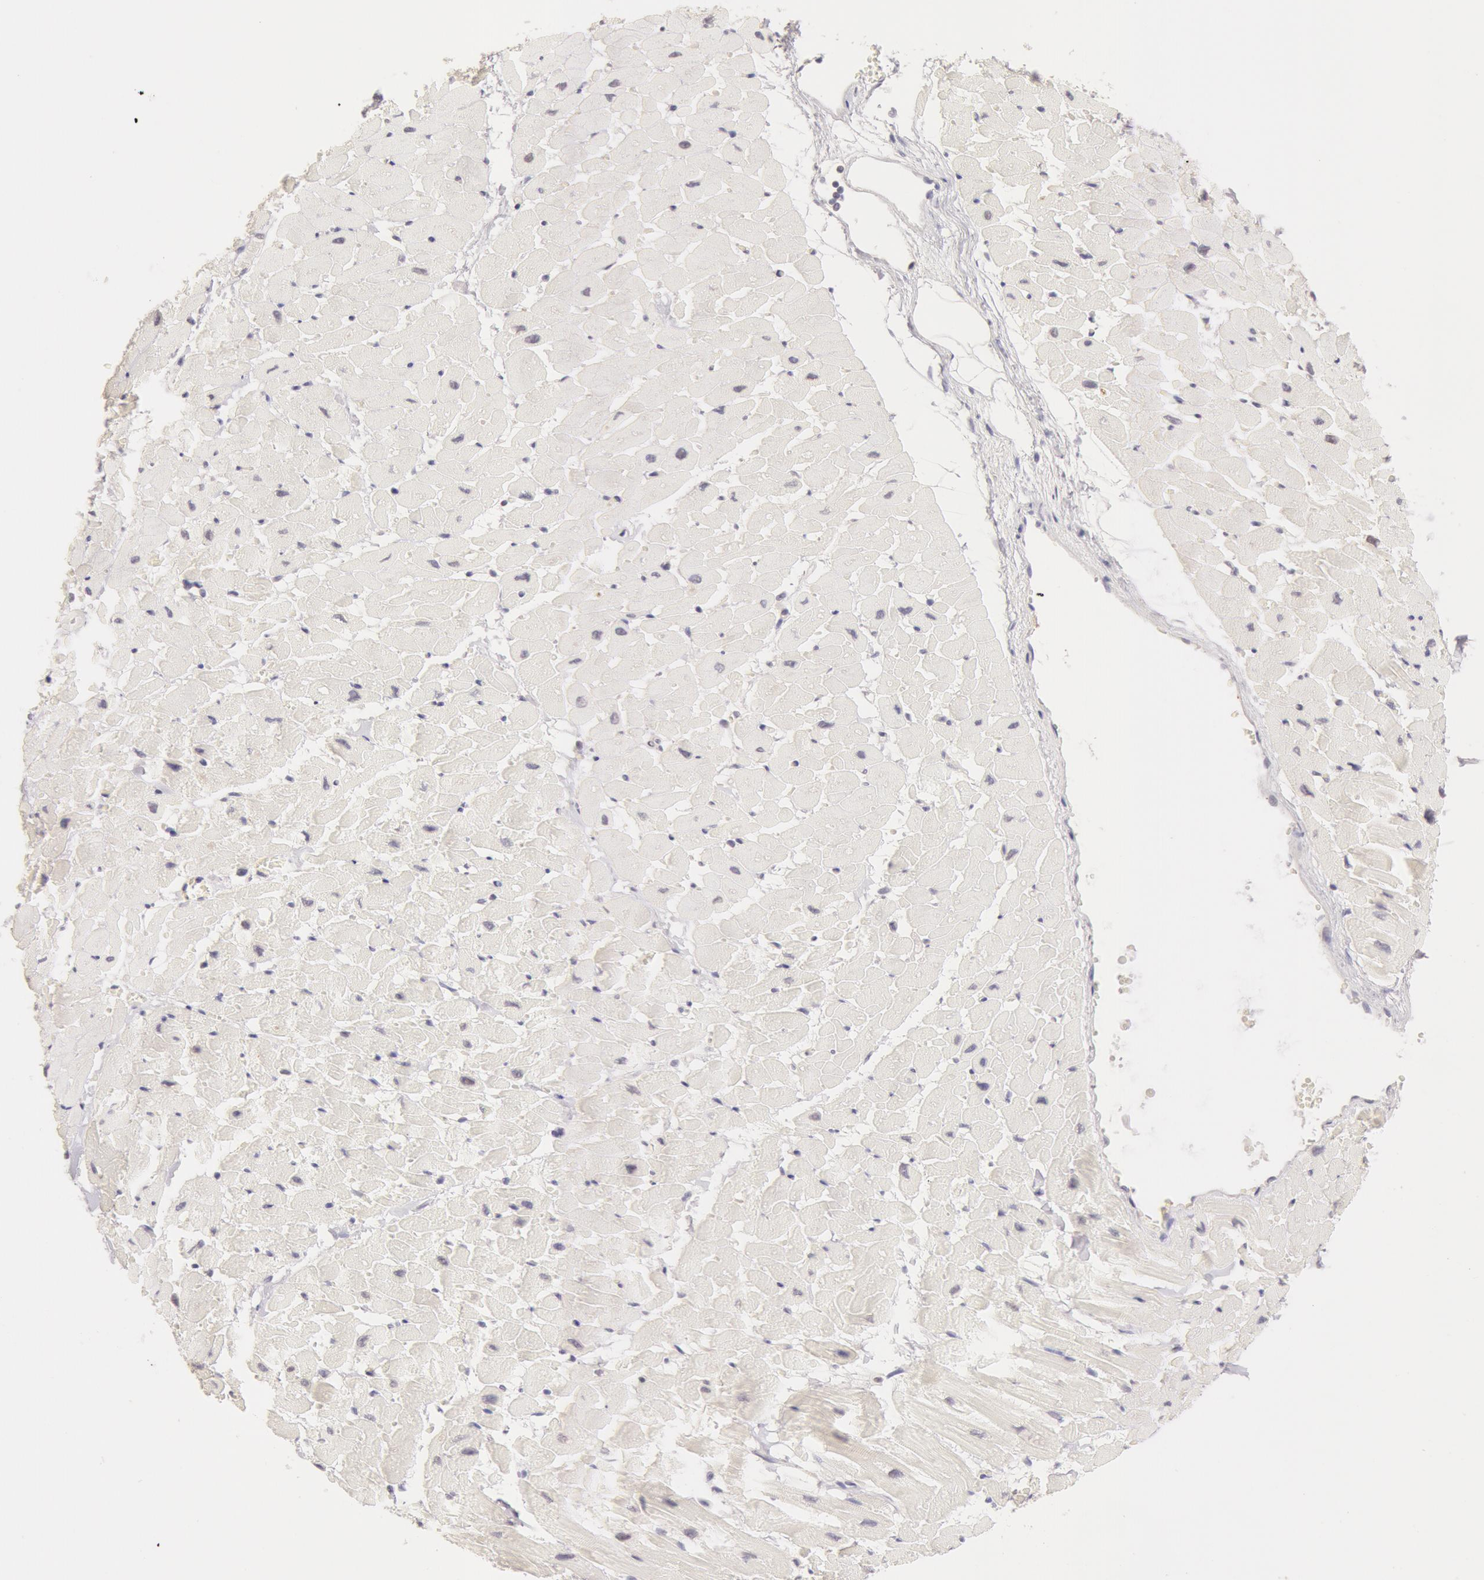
{"staining": {"intensity": "negative", "quantity": "none", "location": "none"}, "tissue": "heart muscle", "cell_type": "Cardiomyocytes", "image_type": "normal", "snomed": [{"axis": "morphology", "description": "Normal tissue, NOS"}, {"axis": "topography", "description": "Heart"}], "caption": "Heart muscle stained for a protein using immunohistochemistry exhibits no positivity cardiomyocytes.", "gene": "ZNF597", "patient": {"sex": "female", "age": 19}}